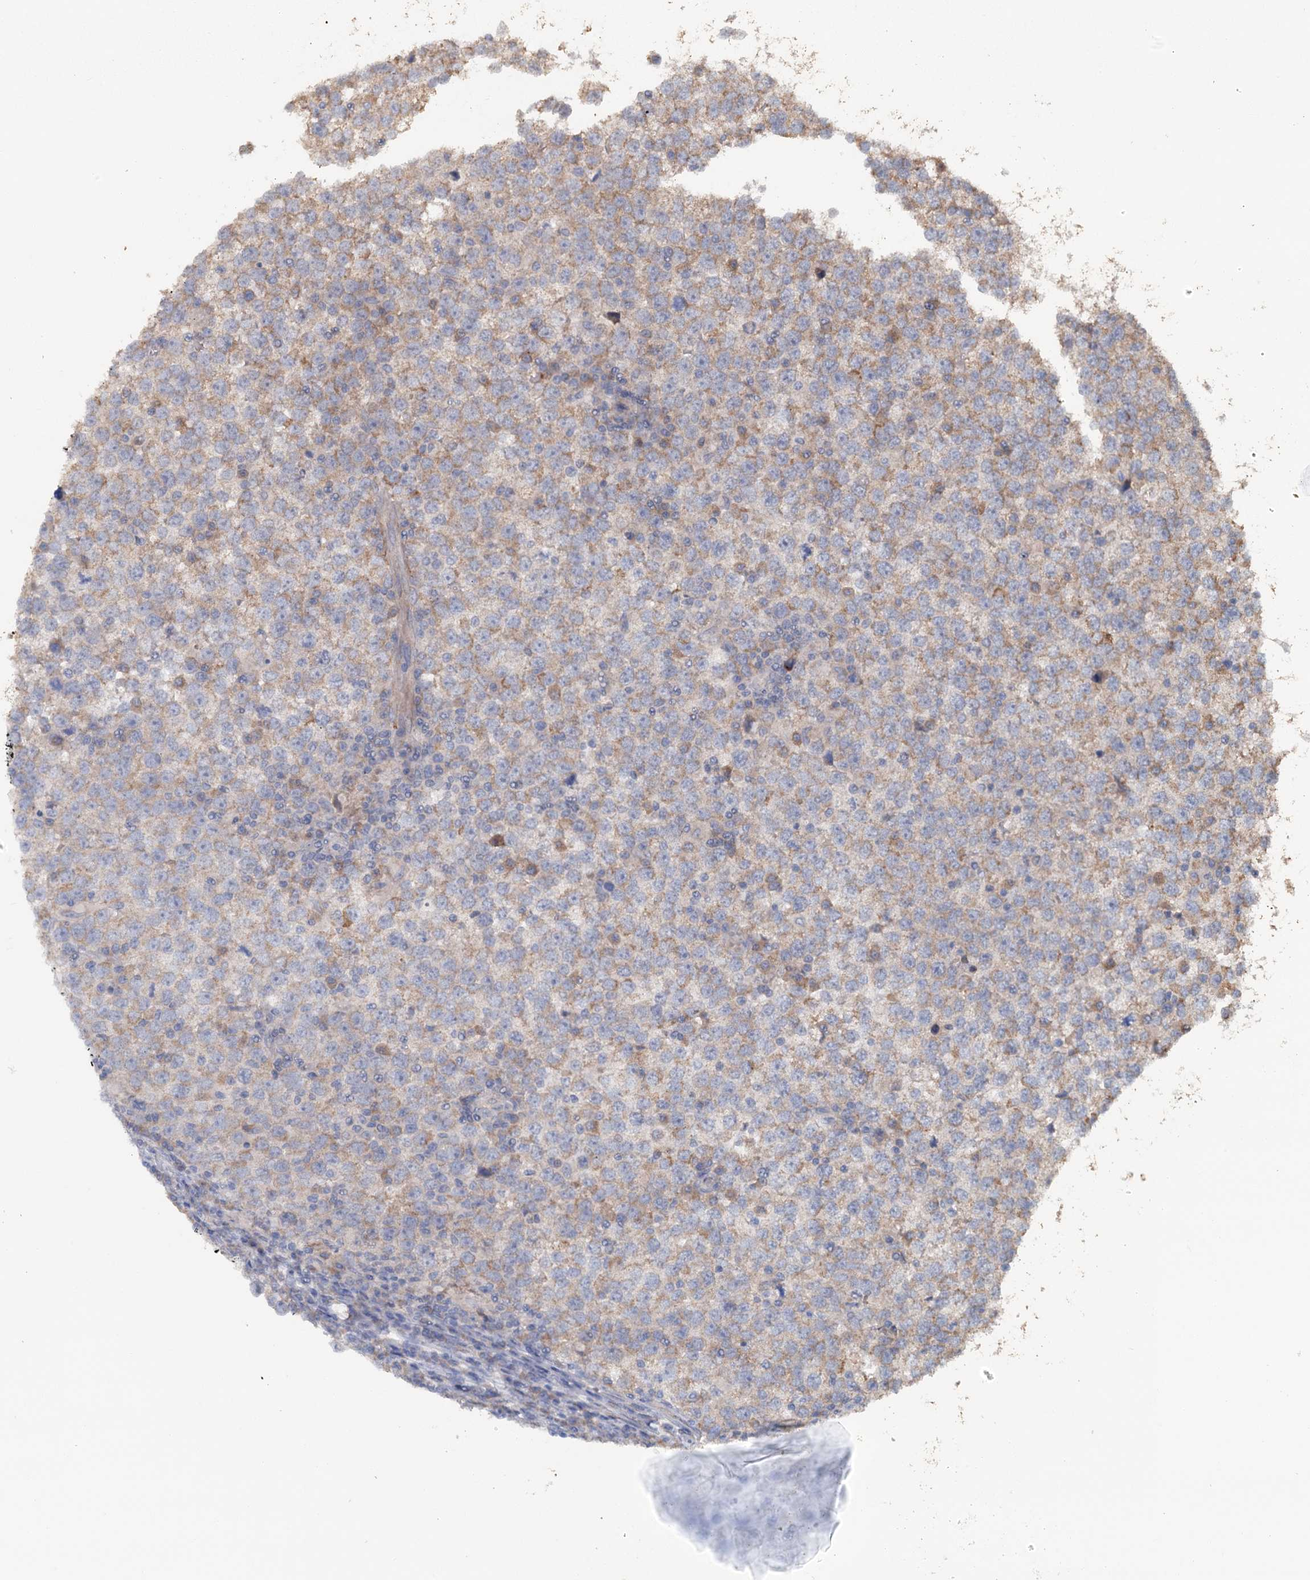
{"staining": {"intensity": "weak", "quantity": "25%-75%", "location": "cytoplasmic/membranous"}, "tissue": "testis cancer", "cell_type": "Tumor cells", "image_type": "cancer", "snomed": [{"axis": "morphology", "description": "Seminoma, NOS"}, {"axis": "topography", "description": "Testis"}], "caption": "The photomicrograph exhibits staining of testis cancer, revealing weak cytoplasmic/membranous protein expression (brown color) within tumor cells. (Brightfield microscopy of DAB IHC at high magnification).", "gene": "FUNDC1", "patient": {"sex": "male", "age": 65}}